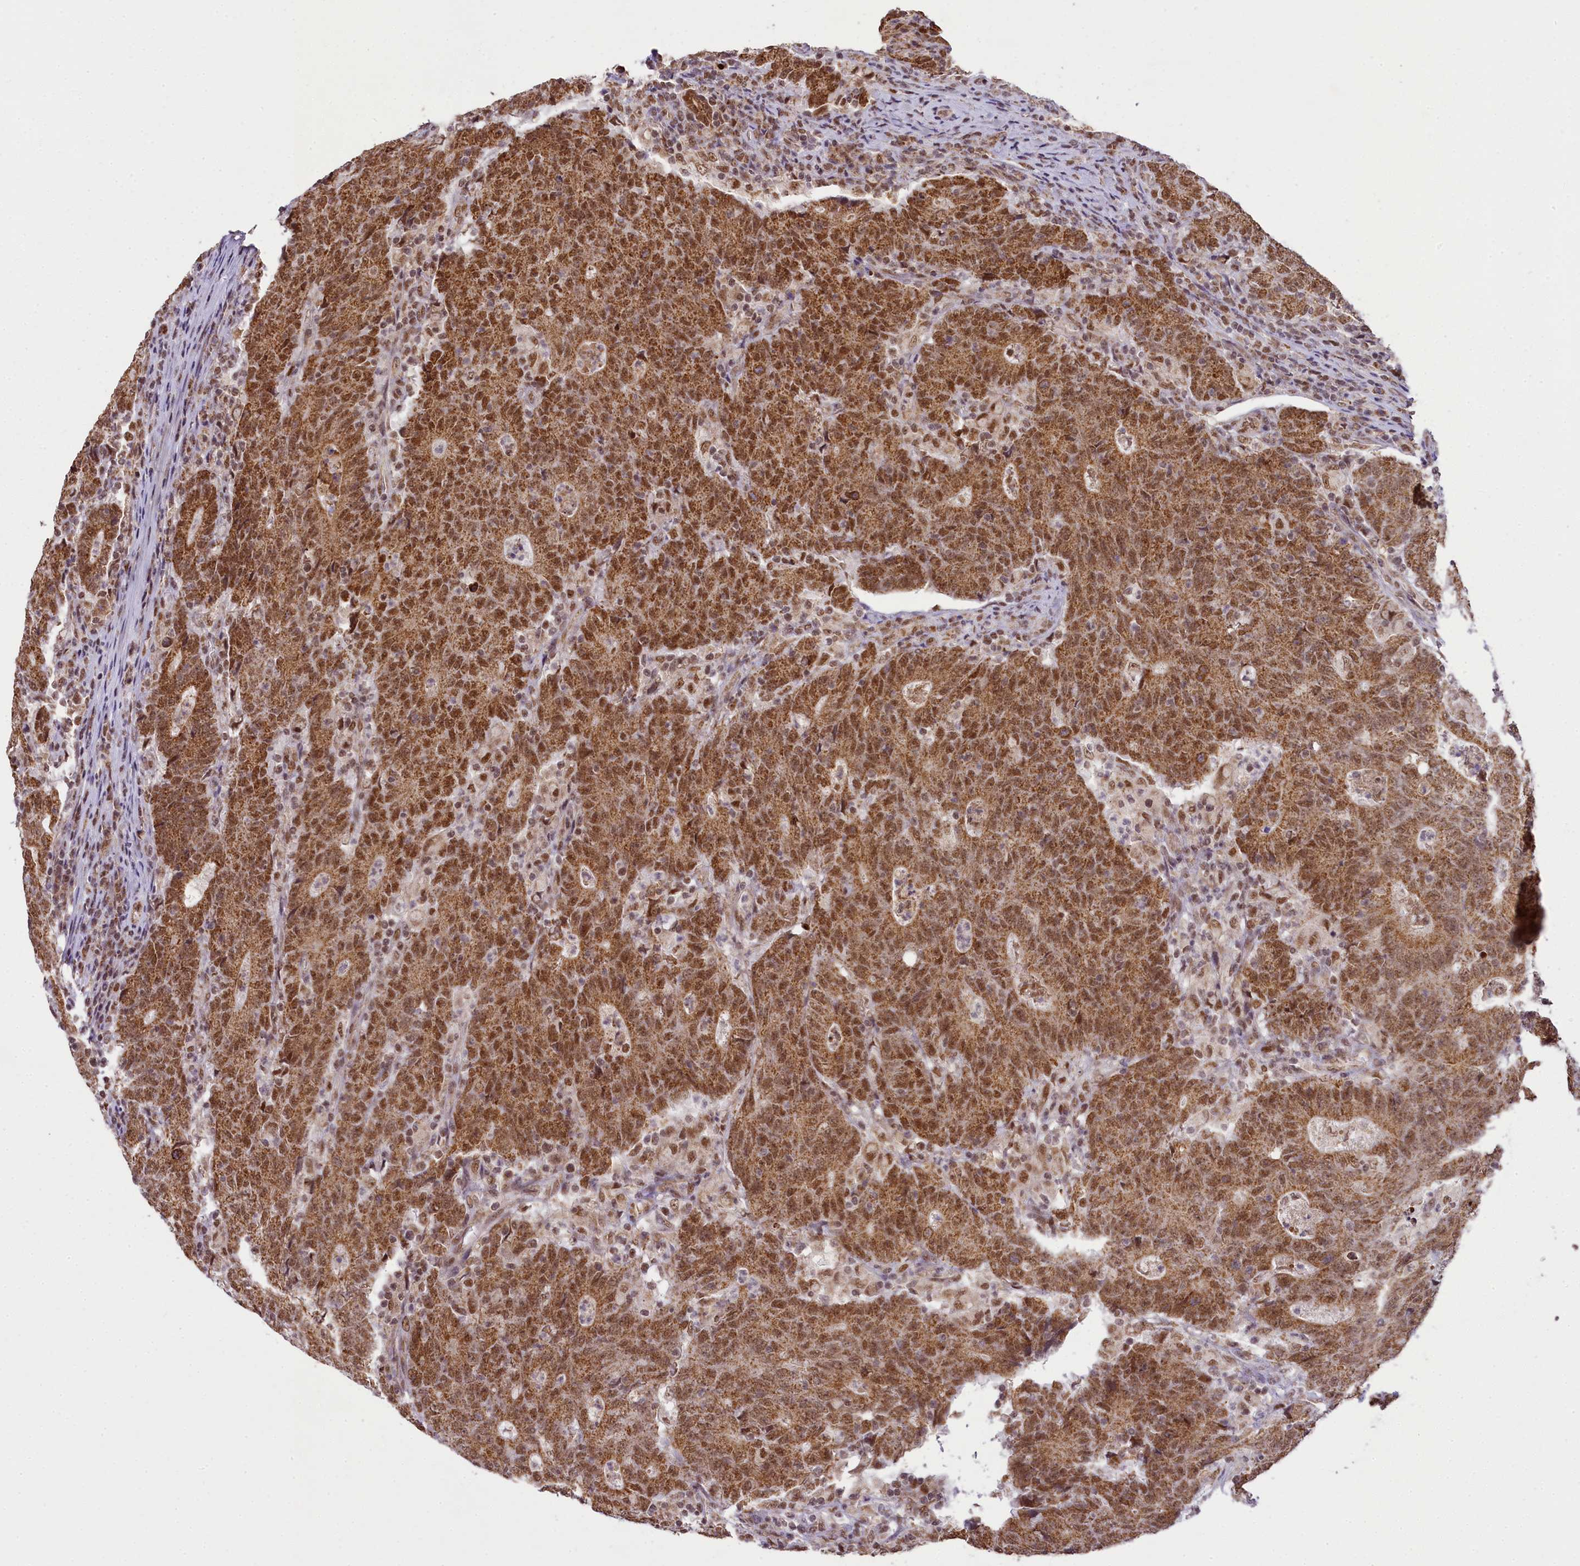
{"staining": {"intensity": "strong", "quantity": ">75%", "location": "cytoplasmic/membranous,nuclear"}, "tissue": "colorectal cancer", "cell_type": "Tumor cells", "image_type": "cancer", "snomed": [{"axis": "morphology", "description": "Adenocarcinoma, NOS"}, {"axis": "topography", "description": "Colon"}], "caption": "A high amount of strong cytoplasmic/membranous and nuclear staining is present in about >75% of tumor cells in colorectal adenocarcinoma tissue. (Stains: DAB (3,3'-diaminobenzidine) in brown, nuclei in blue, Microscopy: brightfield microscopy at high magnification).", "gene": "PAF1", "patient": {"sex": "female", "age": 75}}